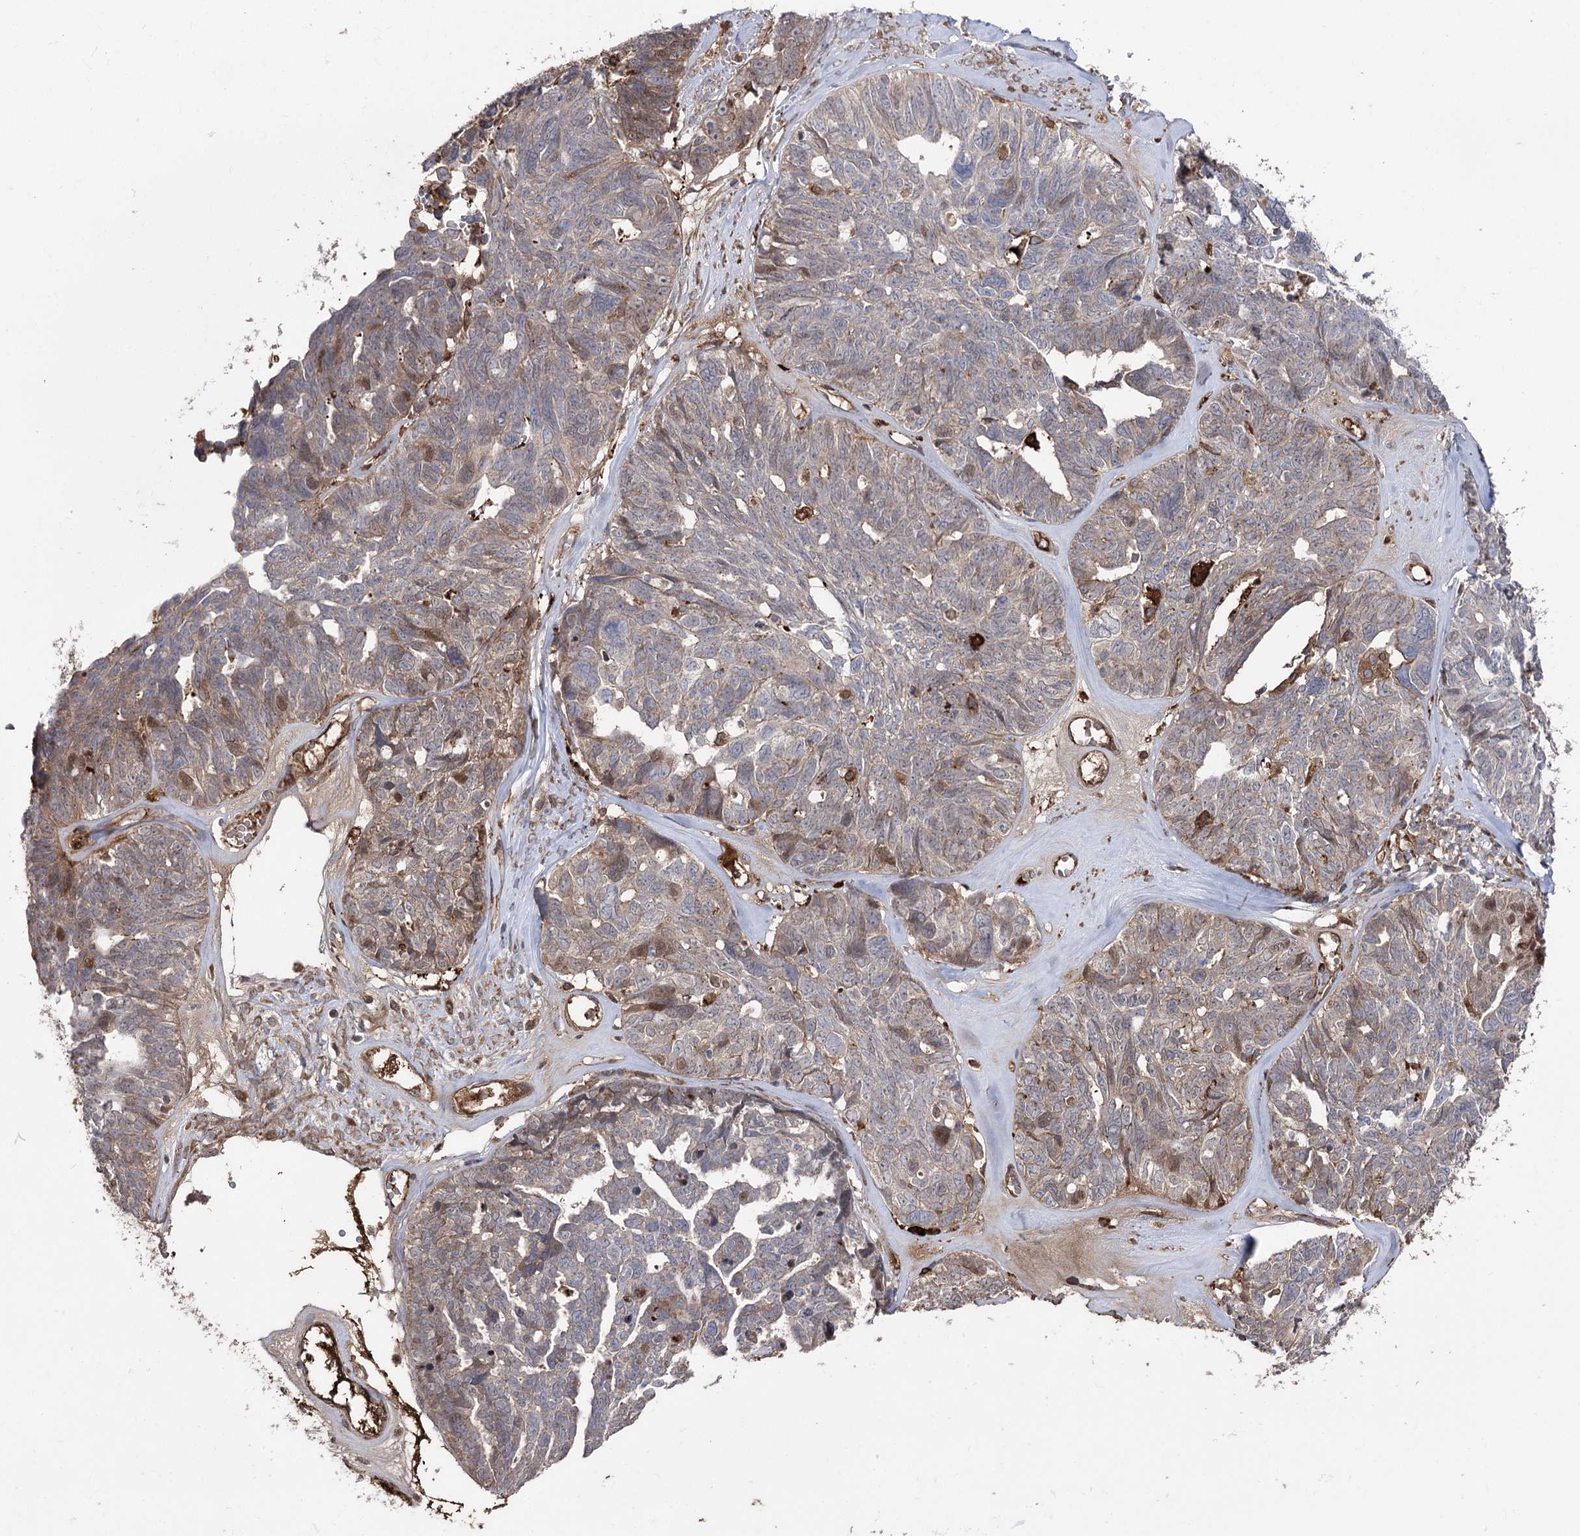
{"staining": {"intensity": "weak", "quantity": "<25%", "location": "cytoplasmic/membranous,nuclear"}, "tissue": "ovarian cancer", "cell_type": "Tumor cells", "image_type": "cancer", "snomed": [{"axis": "morphology", "description": "Cystadenocarcinoma, serous, NOS"}, {"axis": "topography", "description": "Ovary"}], "caption": "DAB (3,3'-diaminobenzidine) immunohistochemical staining of ovarian serous cystadenocarcinoma reveals no significant expression in tumor cells.", "gene": "OTUD1", "patient": {"sex": "female", "age": 79}}